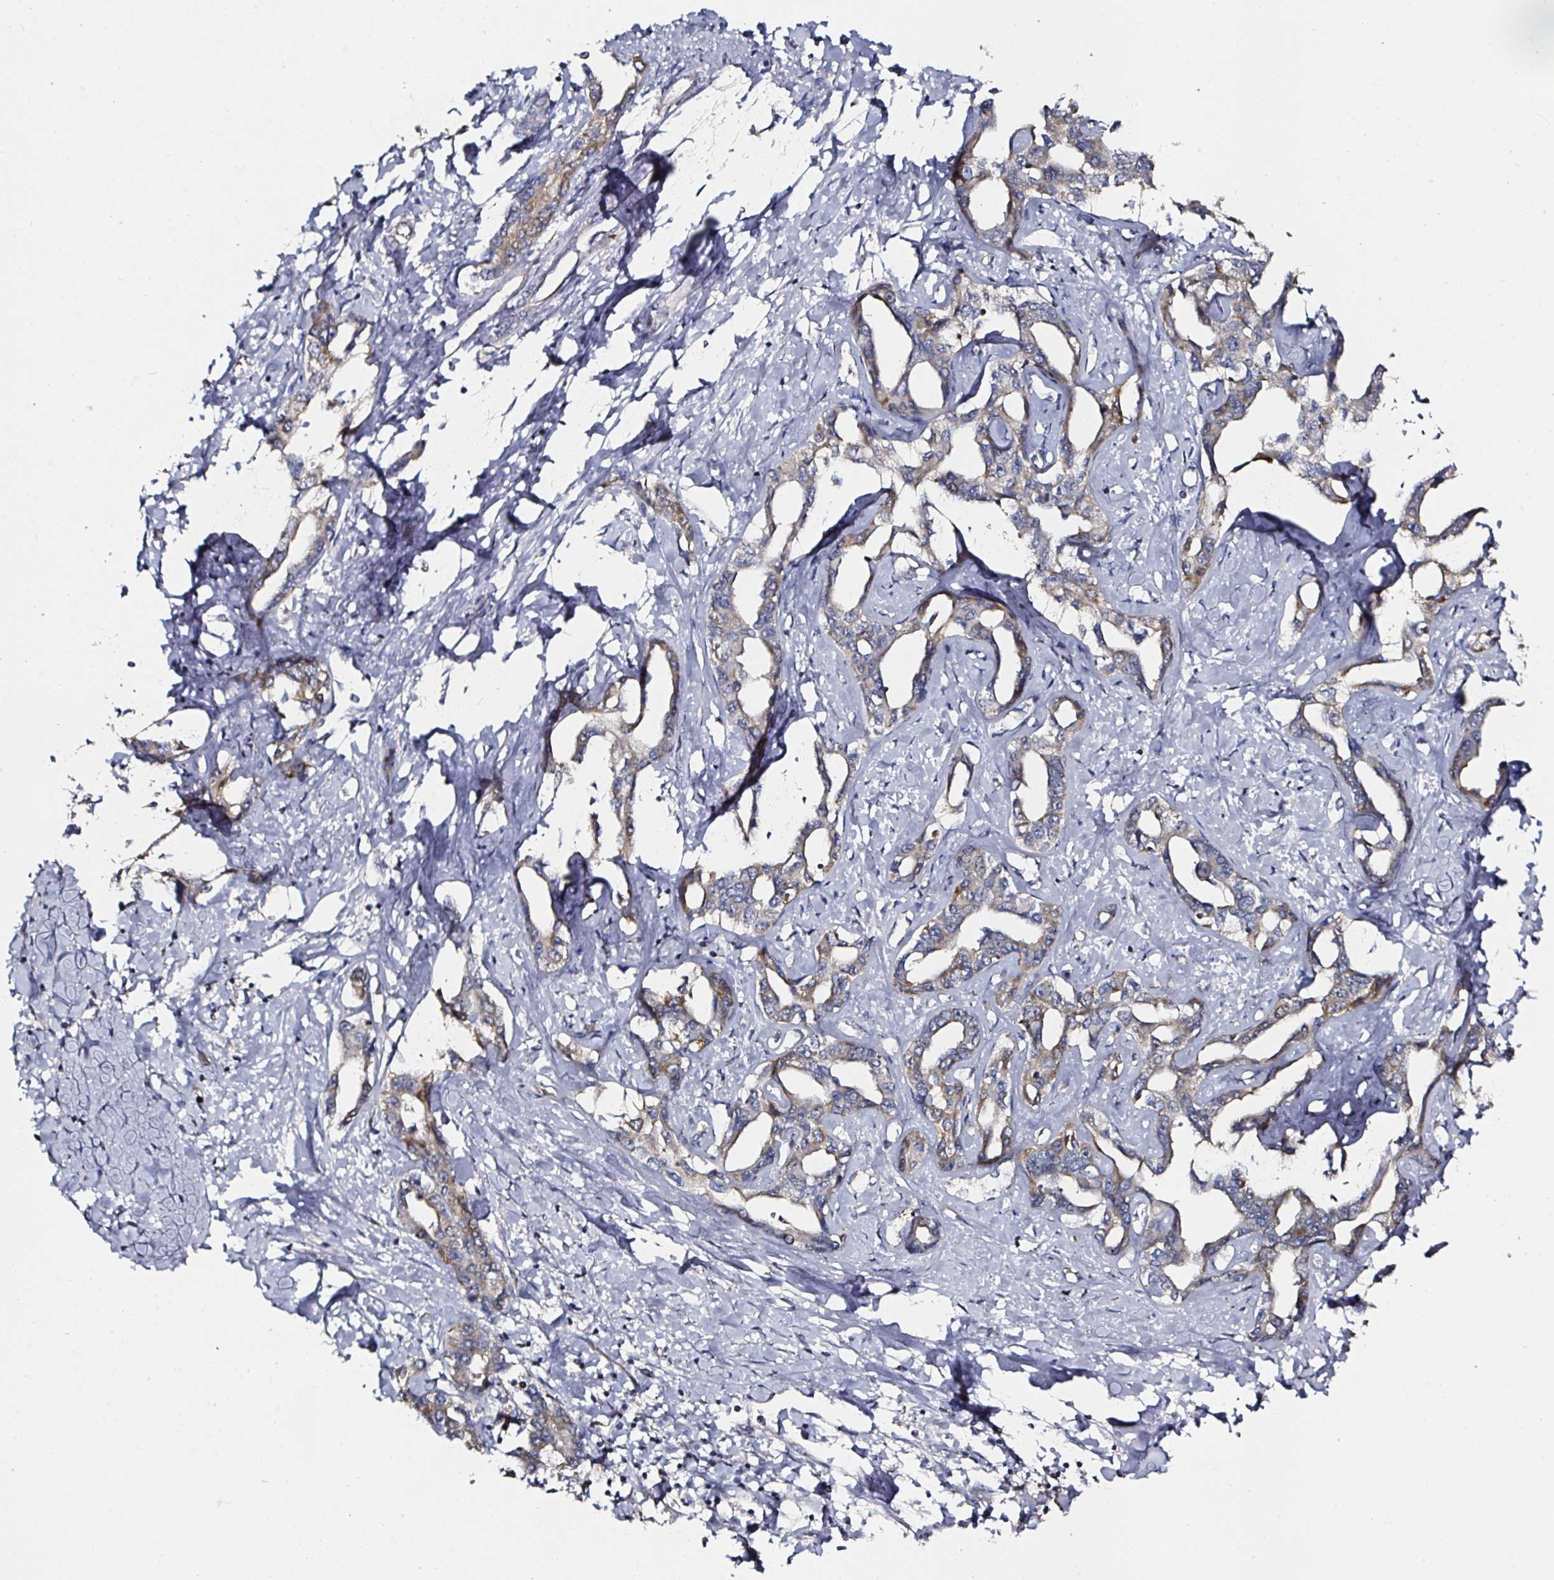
{"staining": {"intensity": "weak", "quantity": ">75%", "location": "cytoplasmic/membranous"}, "tissue": "liver cancer", "cell_type": "Tumor cells", "image_type": "cancer", "snomed": [{"axis": "morphology", "description": "Cholangiocarcinoma"}, {"axis": "topography", "description": "Liver"}], "caption": "Liver cholangiocarcinoma stained with a brown dye reveals weak cytoplasmic/membranous positive expression in approximately >75% of tumor cells.", "gene": "ATAD3B", "patient": {"sex": "male", "age": 59}}